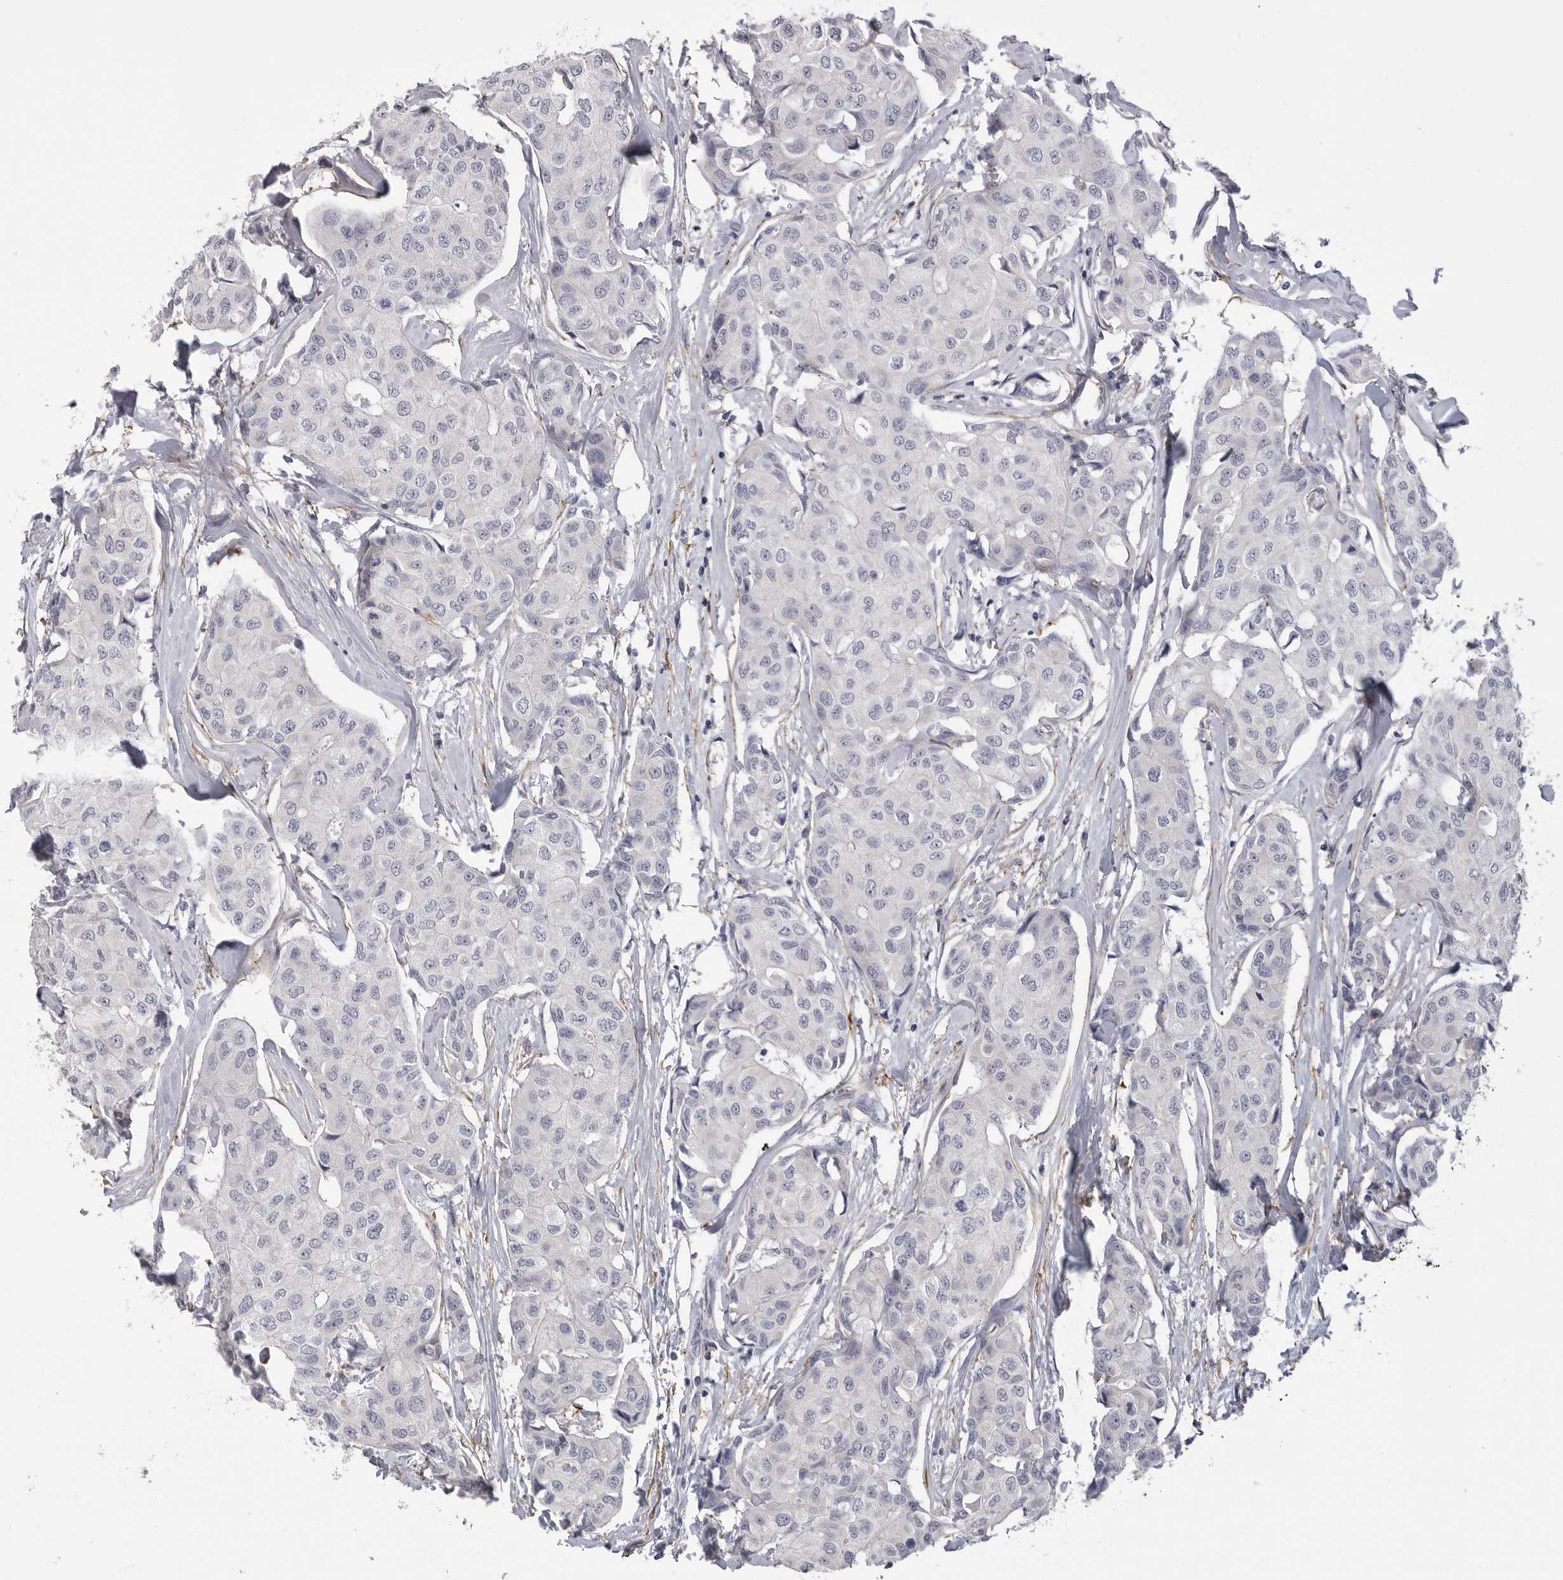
{"staining": {"intensity": "negative", "quantity": "none", "location": "none"}, "tissue": "breast cancer", "cell_type": "Tumor cells", "image_type": "cancer", "snomed": [{"axis": "morphology", "description": "Duct carcinoma"}, {"axis": "topography", "description": "Breast"}], "caption": "Protein analysis of breast cancer displays no significant positivity in tumor cells.", "gene": "AKAP12", "patient": {"sex": "female", "age": 80}}